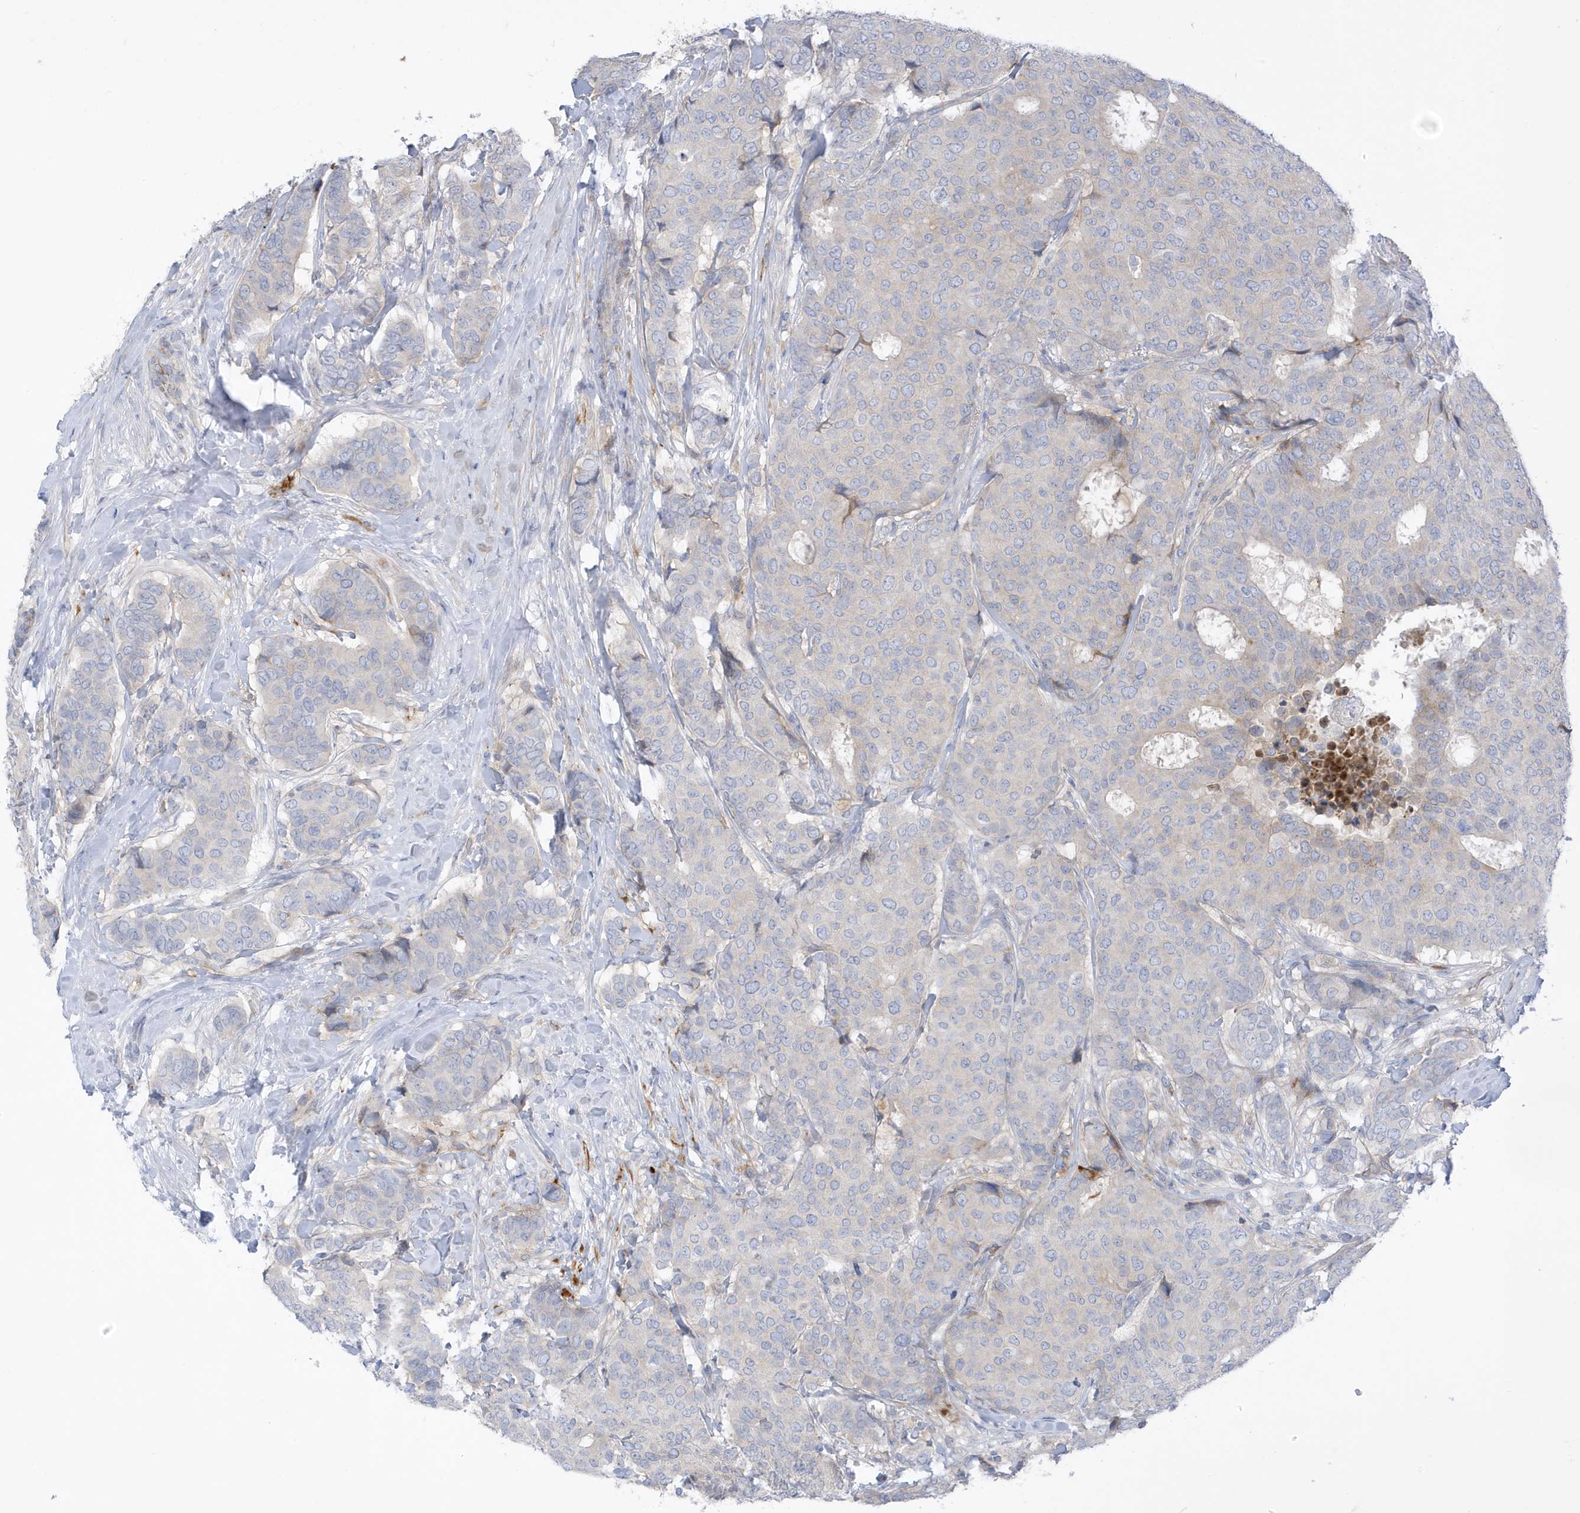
{"staining": {"intensity": "negative", "quantity": "none", "location": "none"}, "tissue": "breast cancer", "cell_type": "Tumor cells", "image_type": "cancer", "snomed": [{"axis": "morphology", "description": "Duct carcinoma"}, {"axis": "topography", "description": "Breast"}], "caption": "The micrograph displays no significant staining in tumor cells of intraductal carcinoma (breast).", "gene": "ATP13A5", "patient": {"sex": "female", "age": 75}}